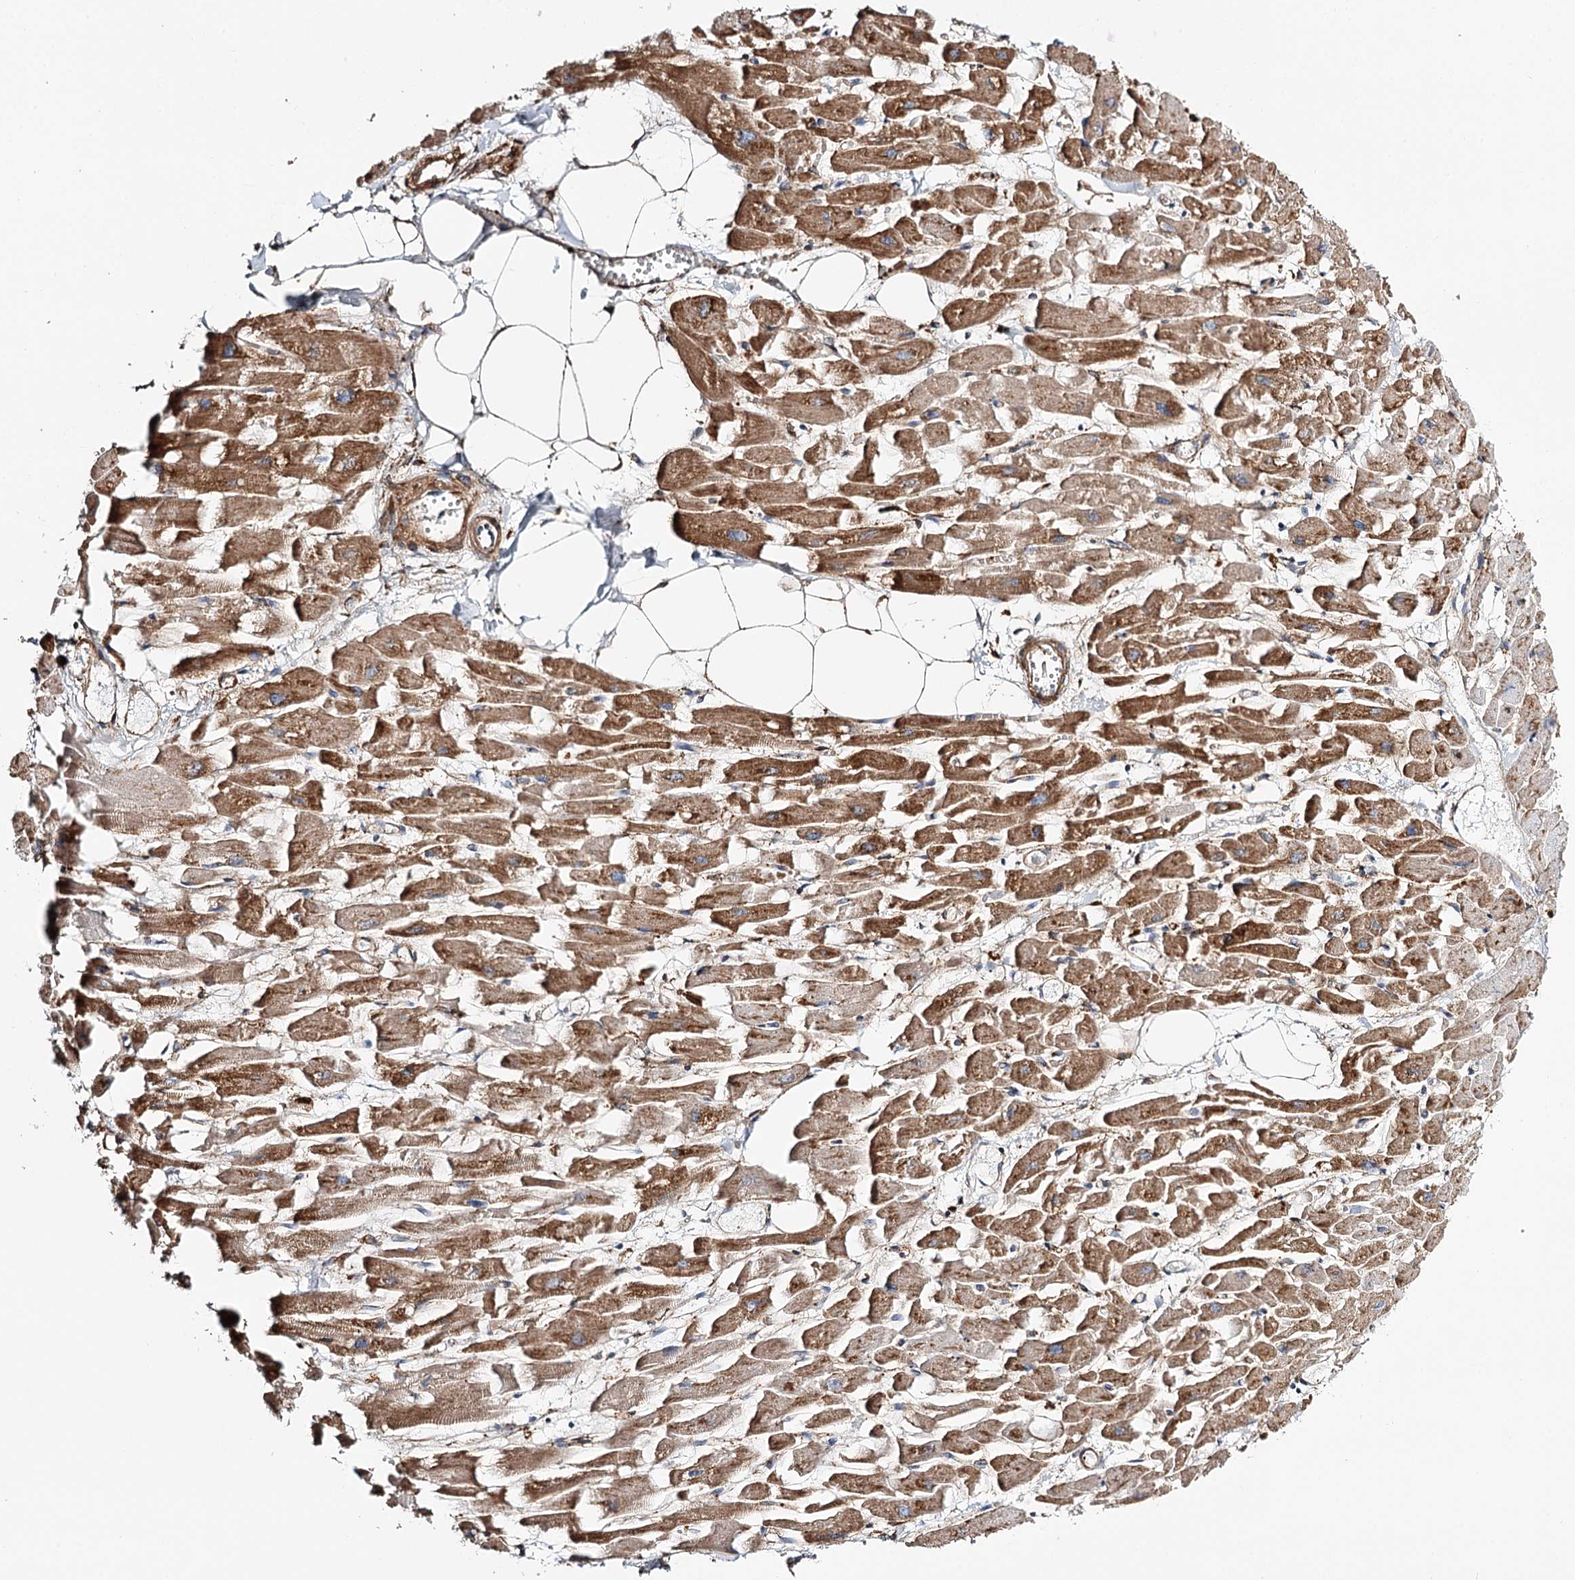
{"staining": {"intensity": "moderate", "quantity": ">75%", "location": "cytoplasmic/membranous"}, "tissue": "heart muscle", "cell_type": "Cardiomyocytes", "image_type": "normal", "snomed": [{"axis": "morphology", "description": "Normal tissue, NOS"}, {"axis": "topography", "description": "Heart"}], "caption": "Protein staining of unremarkable heart muscle demonstrates moderate cytoplasmic/membranous expression in approximately >75% of cardiomyocytes.", "gene": "TAS1R1", "patient": {"sex": "female", "age": 64}}